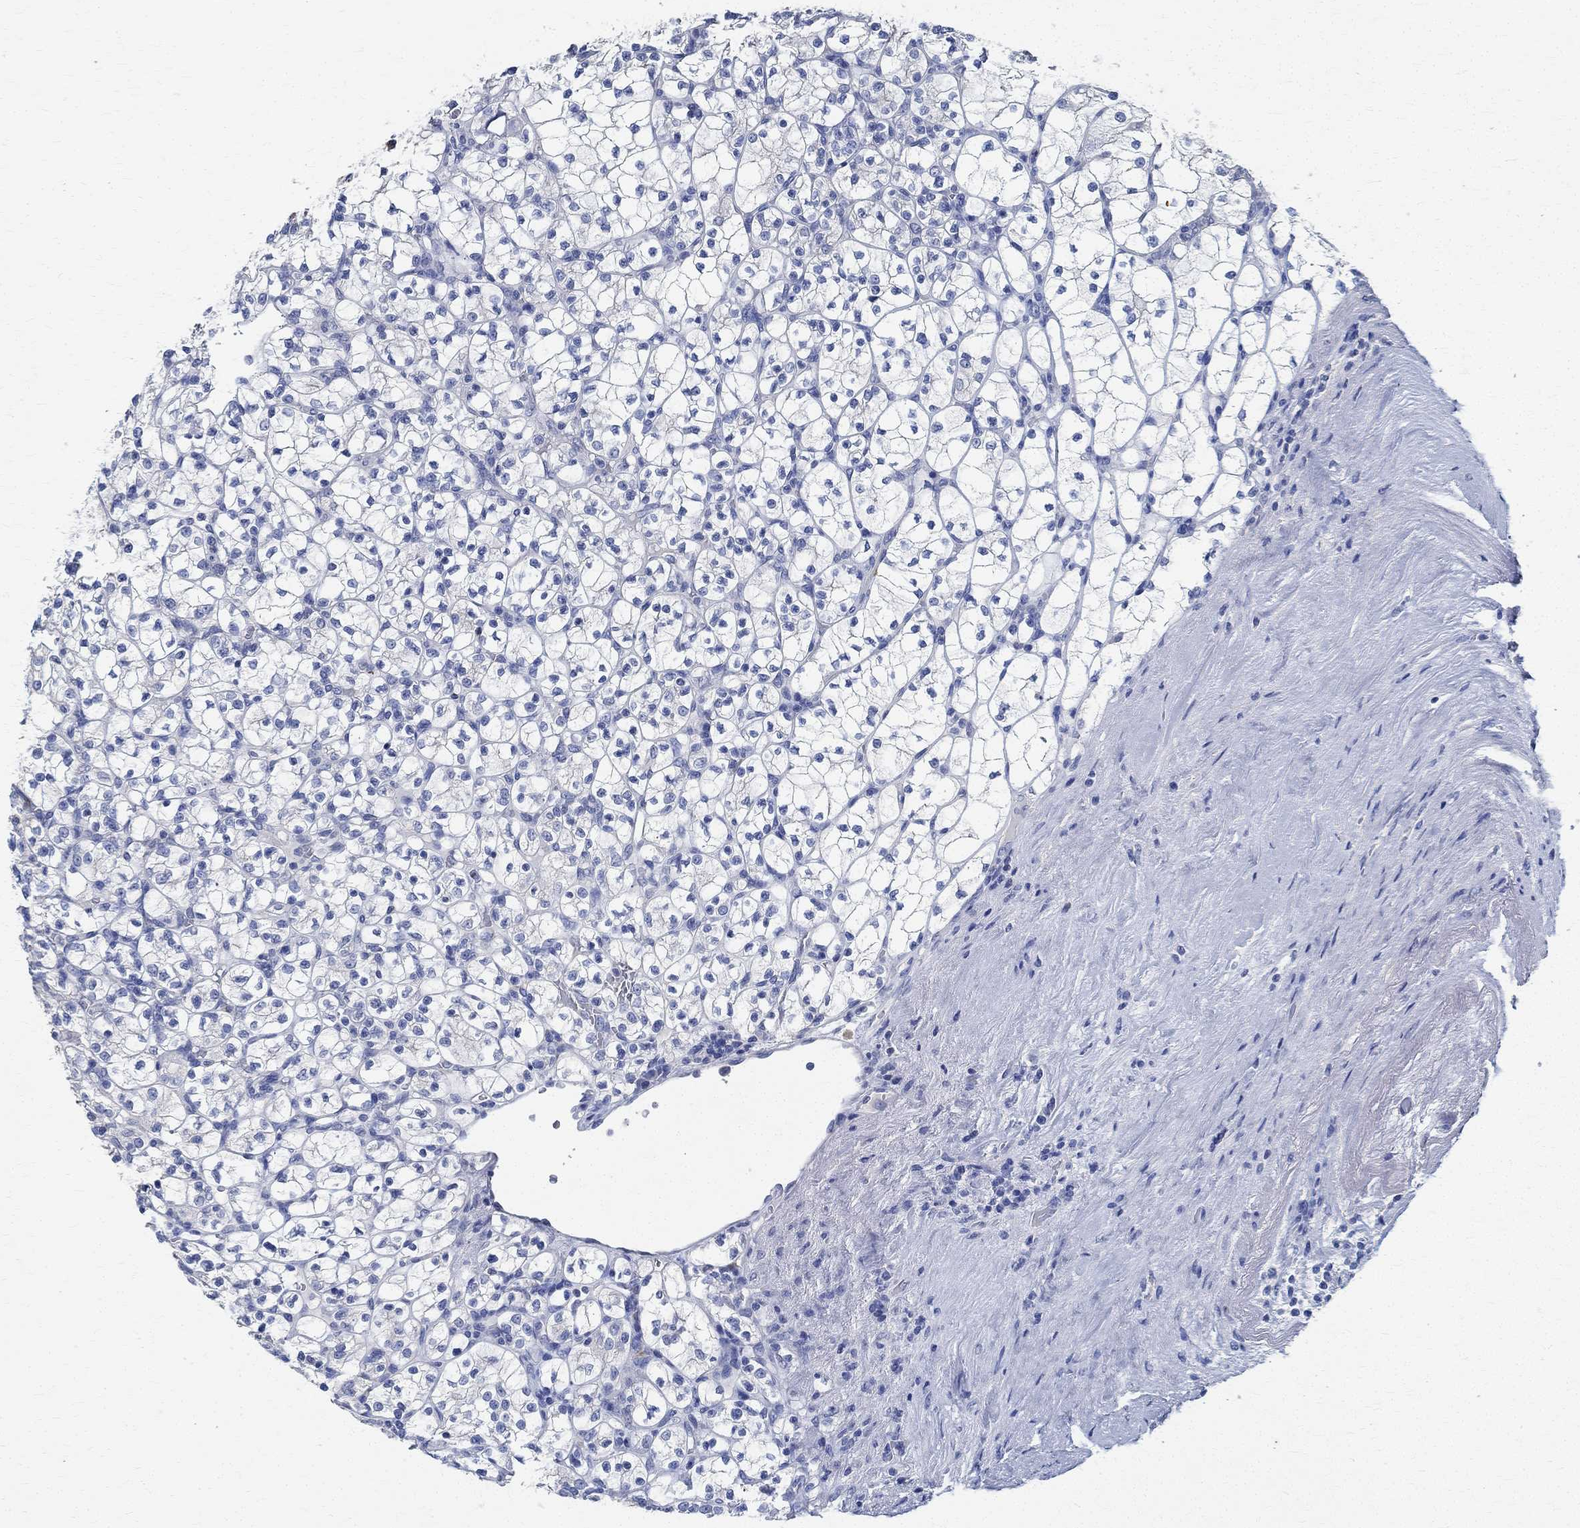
{"staining": {"intensity": "negative", "quantity": "none", "location": "none"}, "tissue": "renal cancer", "cell_type": "Tumor cells", "image_type": "cancer", "snomed": [{"axis": "morphology", "description": "Adenocarcinoma, NOS"}, {"axis": "topography", "description": "Kidney"}], "caption": "This is an immunohistochemistry (IHC) image of human adenocarcinoma (renal). There is no positivity in tumor cells.", "gene": "PRX", "patient": {"sex": "female", "age": 89}}